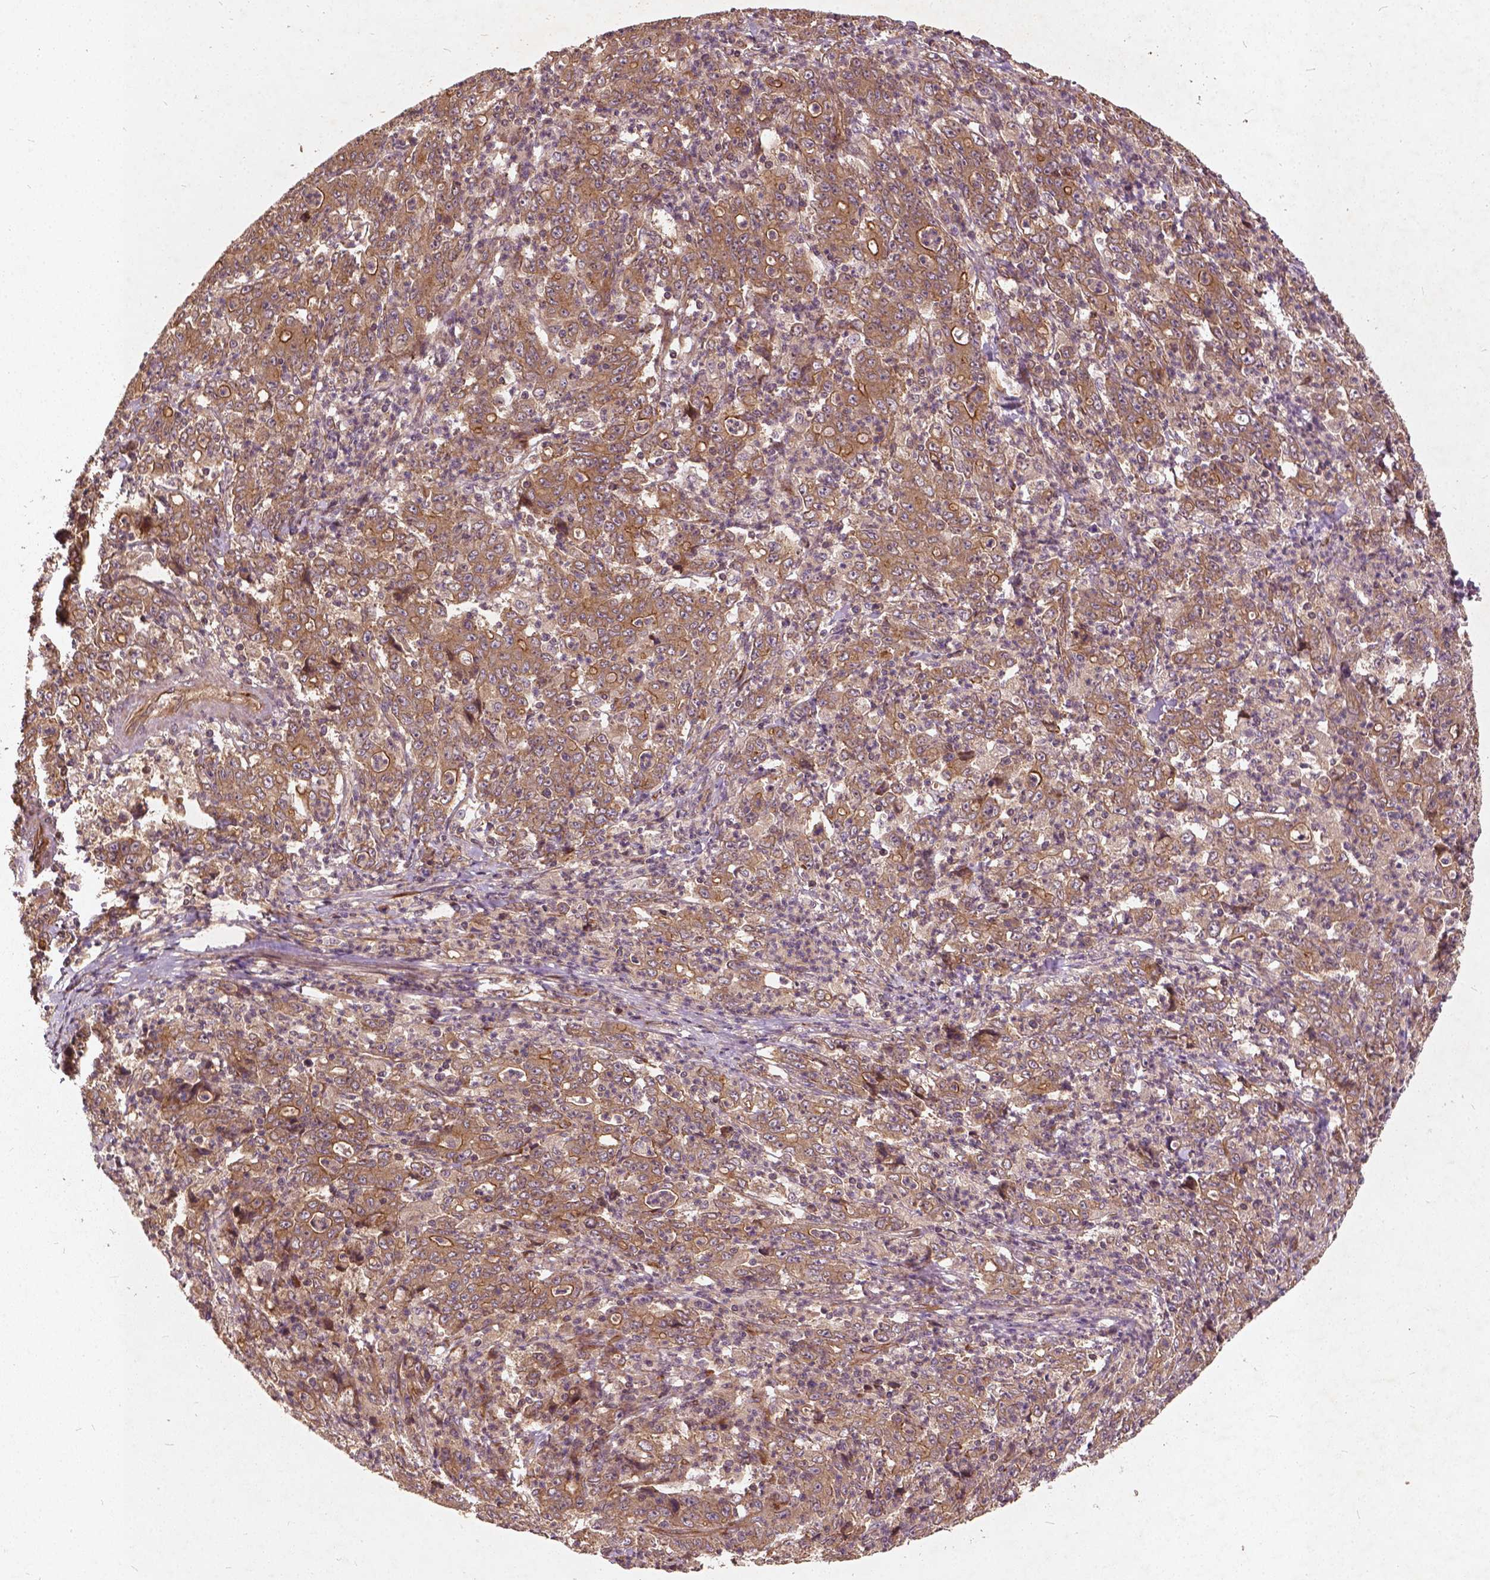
{"staining": {"intensity": "moderate", "quantity": ">75%", "location": "cytoplasmic/membranous"}, "tissue": "stomach cancer", "cell_type": "Tumor cells", "image_type": "cancer", "snomed": [{"axis": "morphology", "description": "Adenocarcinoma, NOS"}, {"axis": "topography", "description": "Stomach, lower"}], "caption": "IHC image of stomach cancer stained for a protein (brown), which shows medium levels of moderate cytoplasmic/membranous staining in approximately >75% of tumor cells.", "gene": "UBXN2A", "patient": {"sex": "female", "age": 71}}